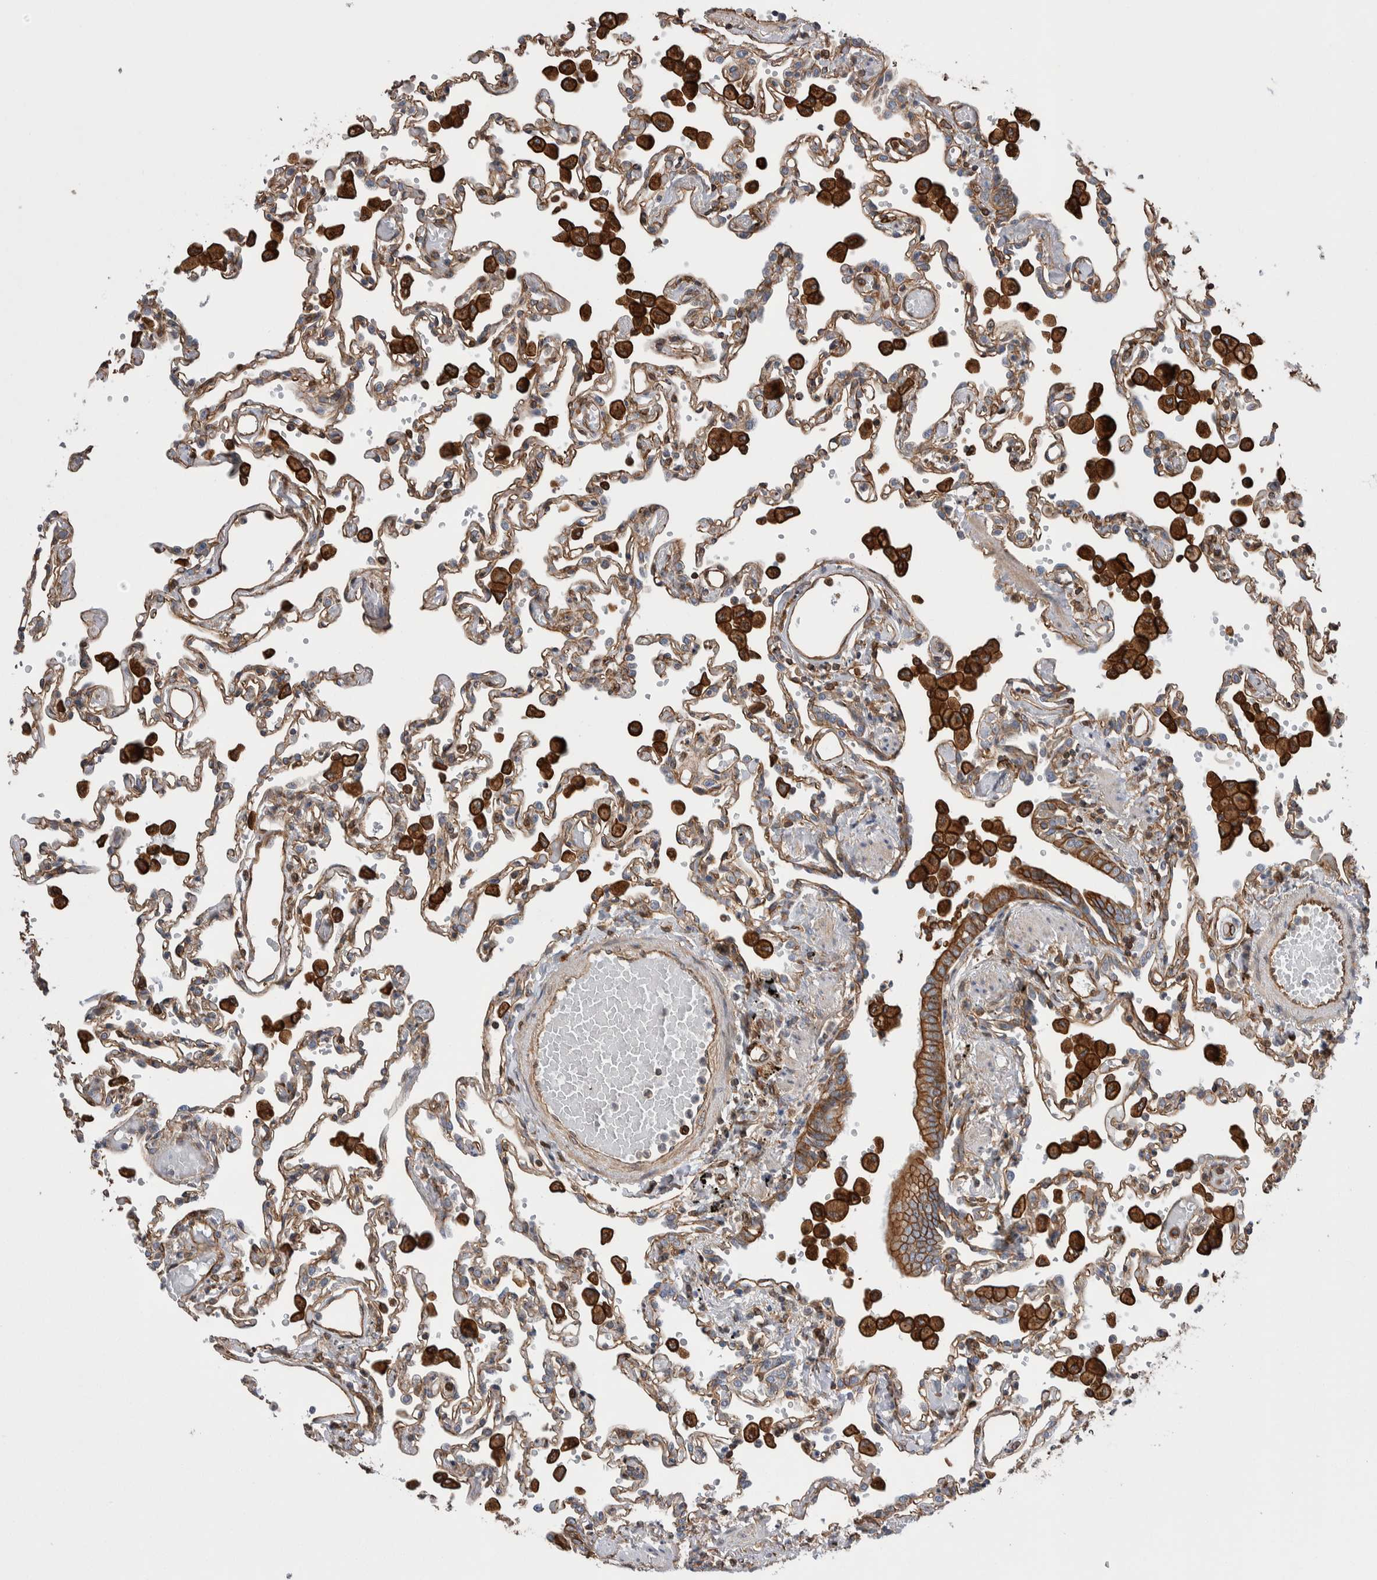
{"staining": {"intensity": "moderate", "quantity": "25%-75%", "location": "cytoplasmic/membranous"}, "tissue": "lung", "cell_type": "Alveolar cells", "image_type": "normal", "snomed": [{"axis": "morphology", "description": "Normal tissue, NOS"}, {"axis": "topography", "description": "Bronchus"}, {"axis": "topography", "description": "Lung"}], "caption": "Benign lung demonstrates moderate cytoplasmic/membranous positivity in about 25%-75% of alveolar cells Immunohistochemistry stains the protein in brown and the nuclei are stained blue..", "gene": "KIF12", "patient": {"sex": "female", "age": 49}}